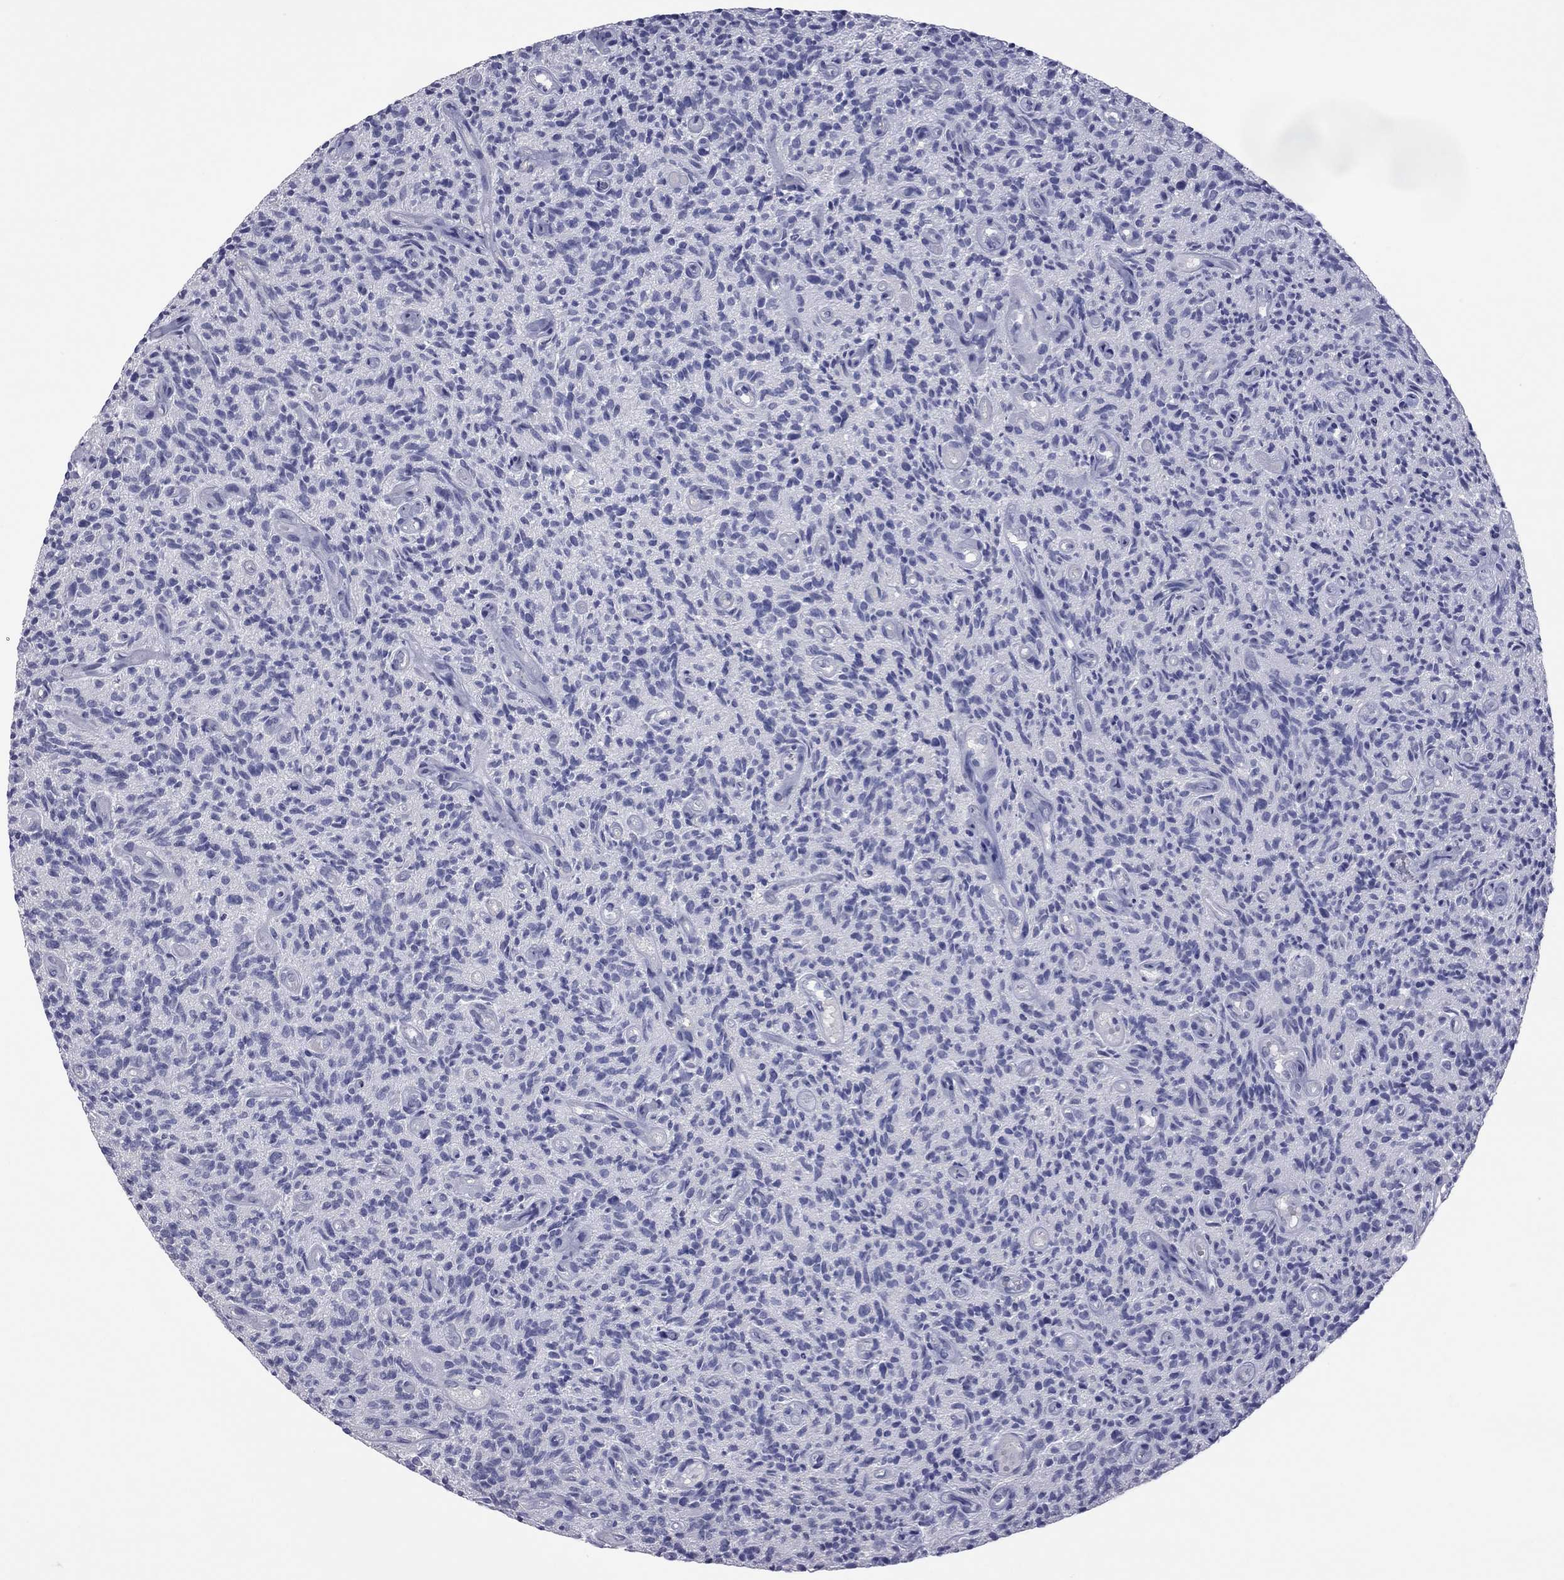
{"staining": {"intensity": "negative", "quantity": "none", "location": "none"}, "tissue": "glioma", "cell_type": "Tumor cells", "image_type": "cancer", "snomed": [{"axis": "morphology", "description": "Glioma, malignant, High grade"}, {"axis": "topography", "description": "Brain"}], "caption": "Tumor cells show no significant protein staining in glioma. Nuclei are stained in blue.", "gene": "HYLS1", "patient": {"sex": "male", "age": 64}}